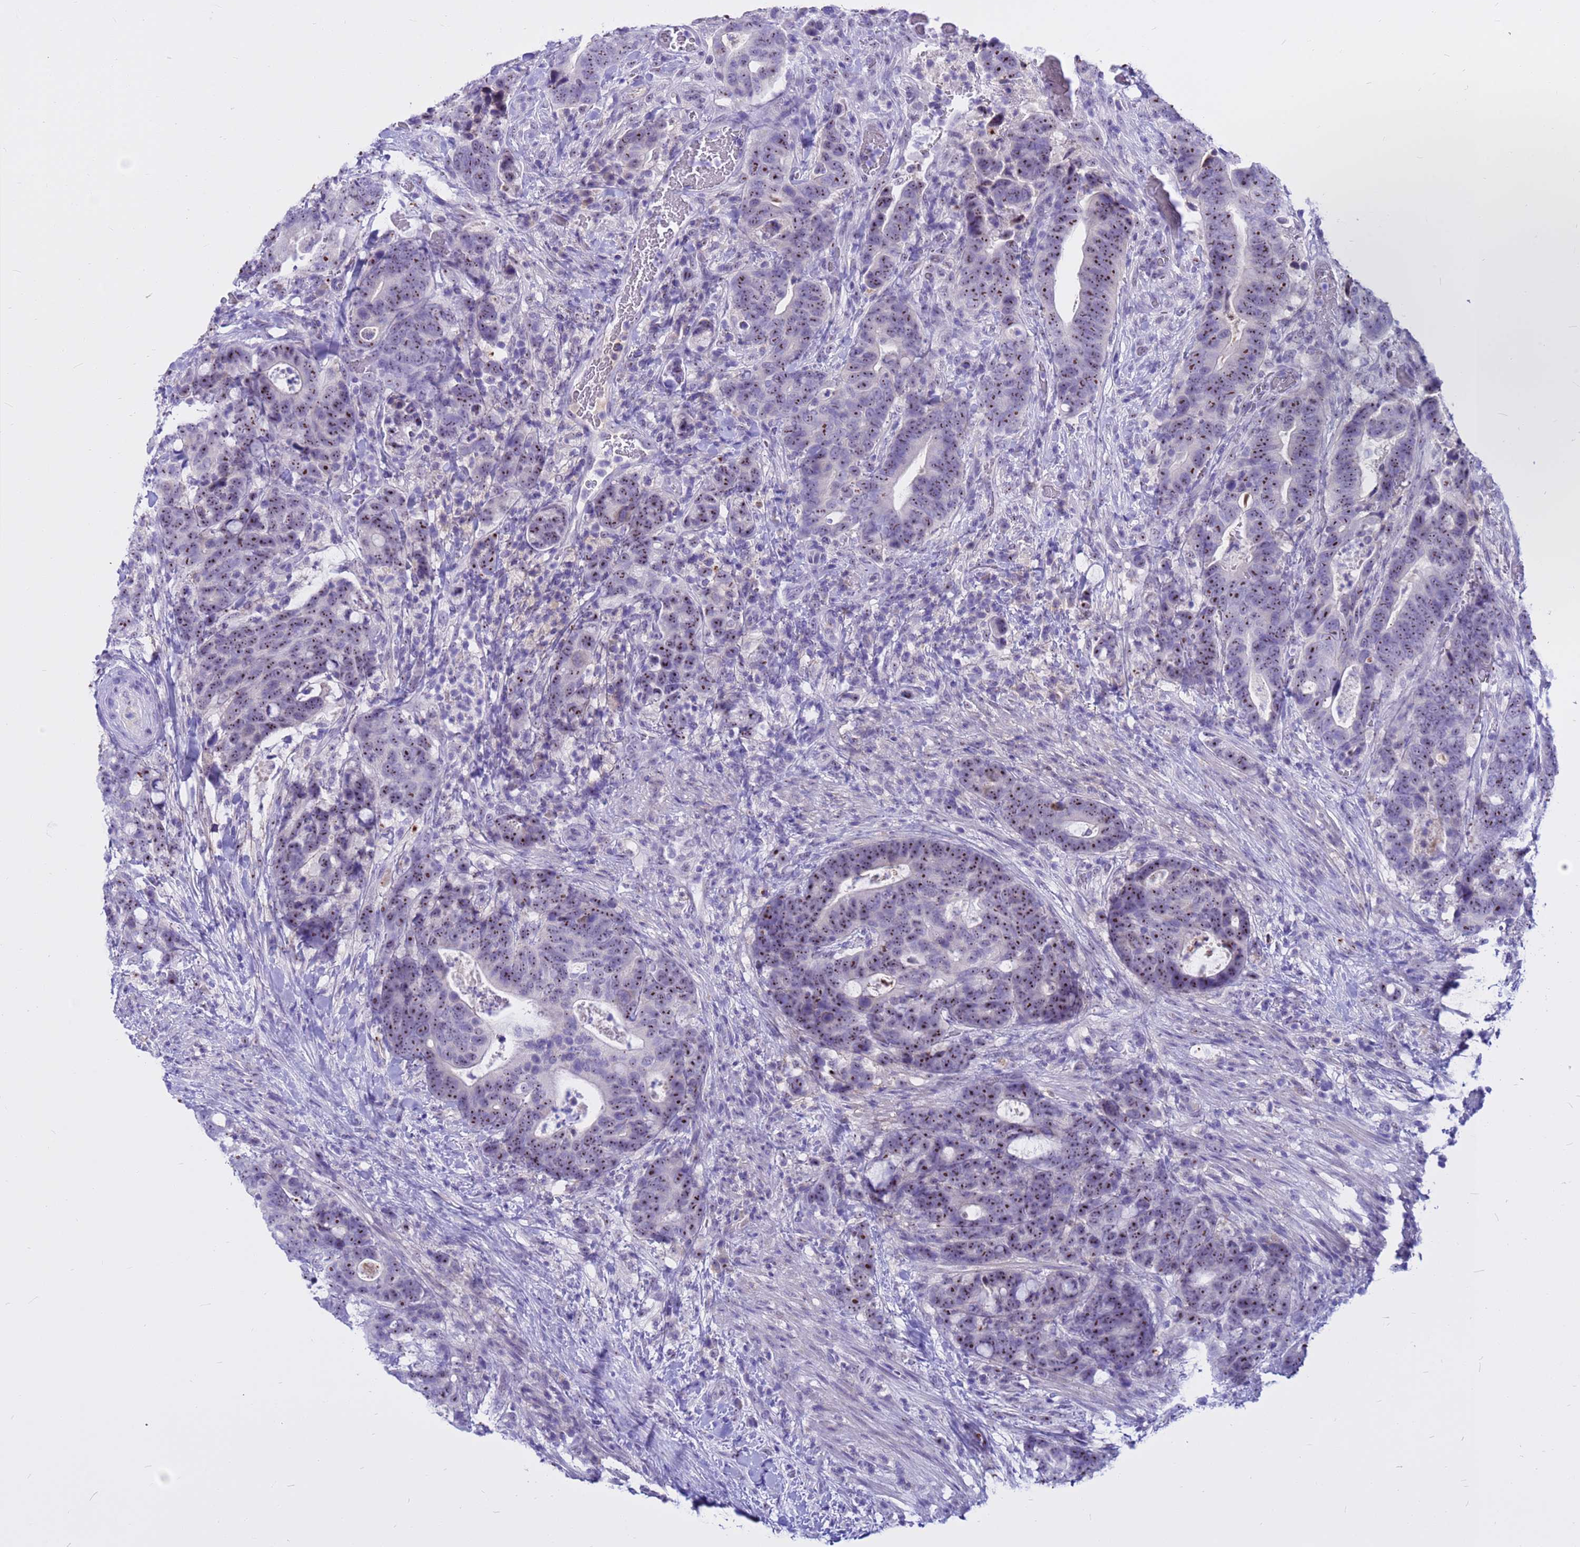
{"staining": {"intensity": "moderate", "quantity": ">75%", "location": "nuclear"}, "tissue": "colorectal cancer", "cell_type": "Tumor cells", "image_type": "cancer", "snomed": [{"axis": "morphology", "description": "Adenocarcinoma, NOS"}, {"axis": "topography", "description": "Colon"}], "caption": "Immunohistochemical staining of adenocarcinoma (colorectal) exhibits medium levels of moderate nuclear protein positivity in about >75% of tumor cells. (Brightfield microscopy of DAB IHC at high magnification).", "gene": "DMRTC2", "patient": {"sex": "female", "age": 82}}